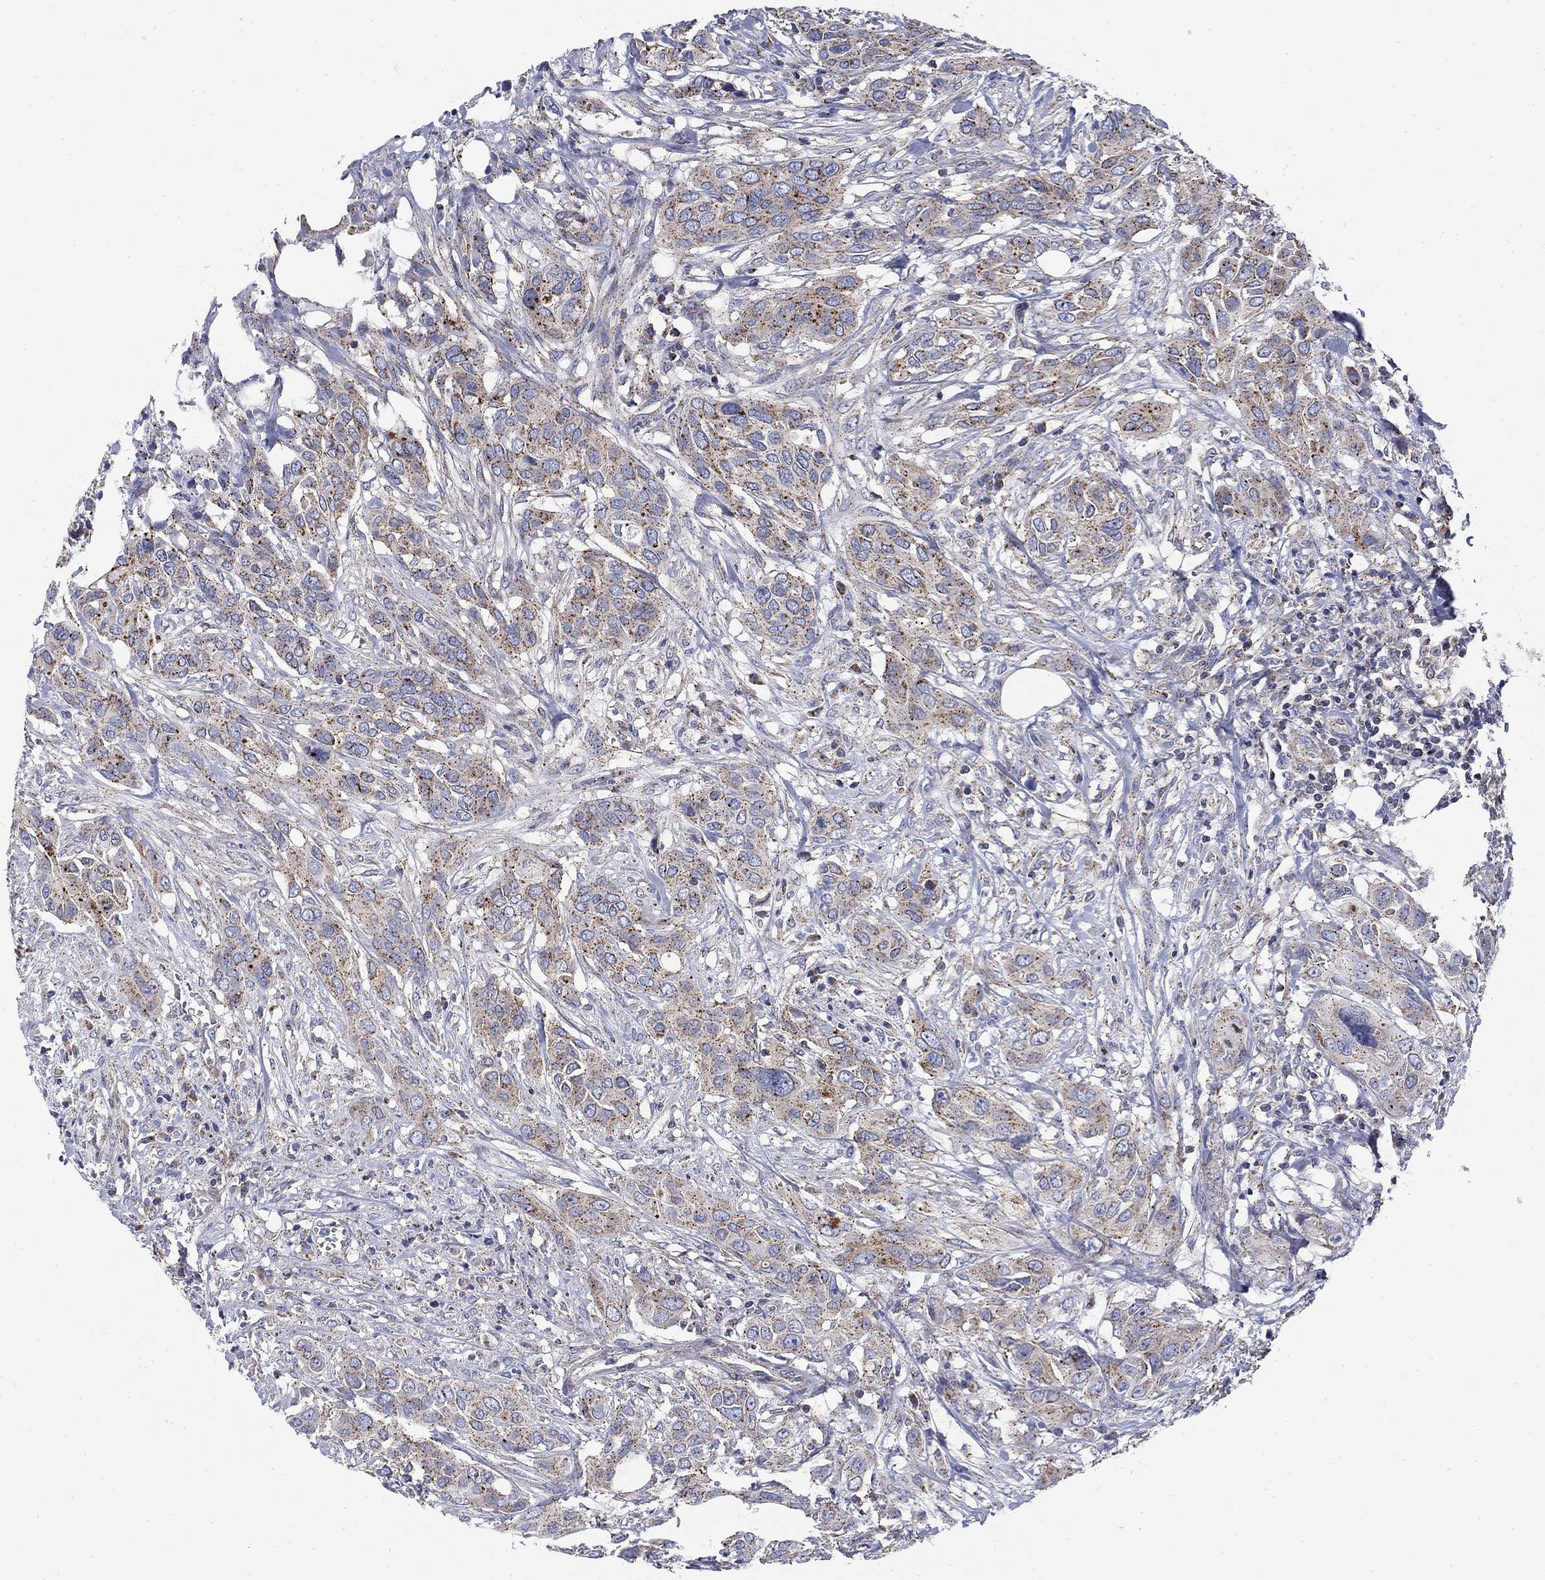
{"staining": {"intensity": "weak", "quantity": "25%-75%", "location": "cytoplasmic/membranous"}, "tissue": "urothelial cancer", "cell_type": "Tumor cells", "image_type": "cancer", "snomed": [{"axis": "morphology", "description": "Urothelial carcinoma, NOS"}, {"axis": "morphology", "description": "Urothelial carcinoma, High grade"}, {"axis": "topography", "description": "Urinary bladder"}], "caption": "Protein expression analysis of human urothelial cancer reveals weak cytoplasmic/membranous staining in about 25%-75% of tumor cells.", "gene": "NACAD", "patient": {"sex": "male", "age": 63}}